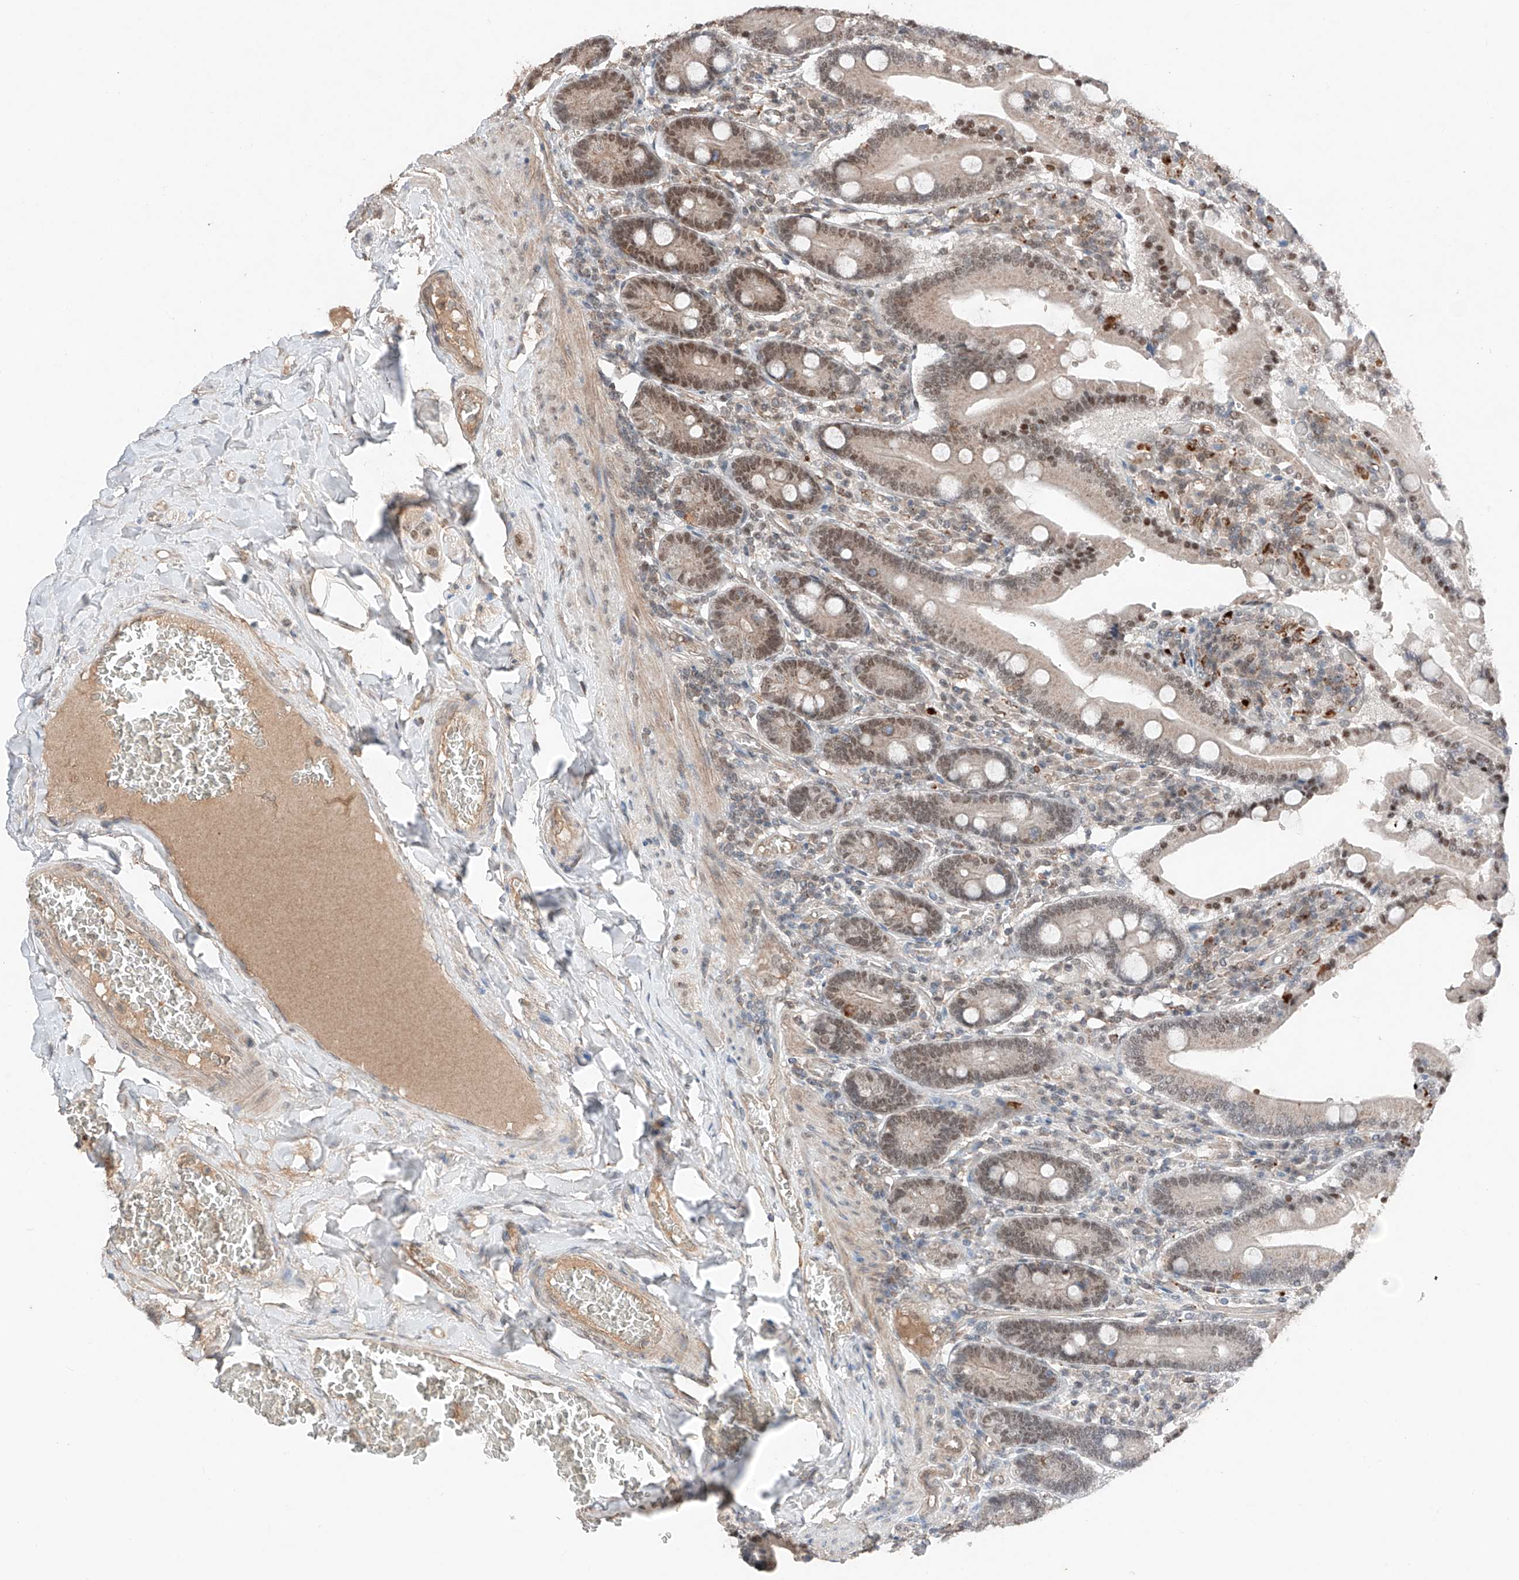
{"staining": {"intensity": "weak", "quantity": "25%-75%", "location": "nuclear"}, "tissue": "duodenum", "cell_type": "Glandular cells", "image_type": "normal", "snomed": [{"axis": "morphology", "description": "Normal tissue, NOS"}, {"axis": "topography", "description": "Duodenum"}], "caption": "IHC histopathology image of unremarkable duodenum stained for a protein (brown), which reveals low levels of weak nuclear positivity in about 25%-75% of glandular cells.", "gene": "TBX4", "patient": {"sex": "female", "age": 62}}